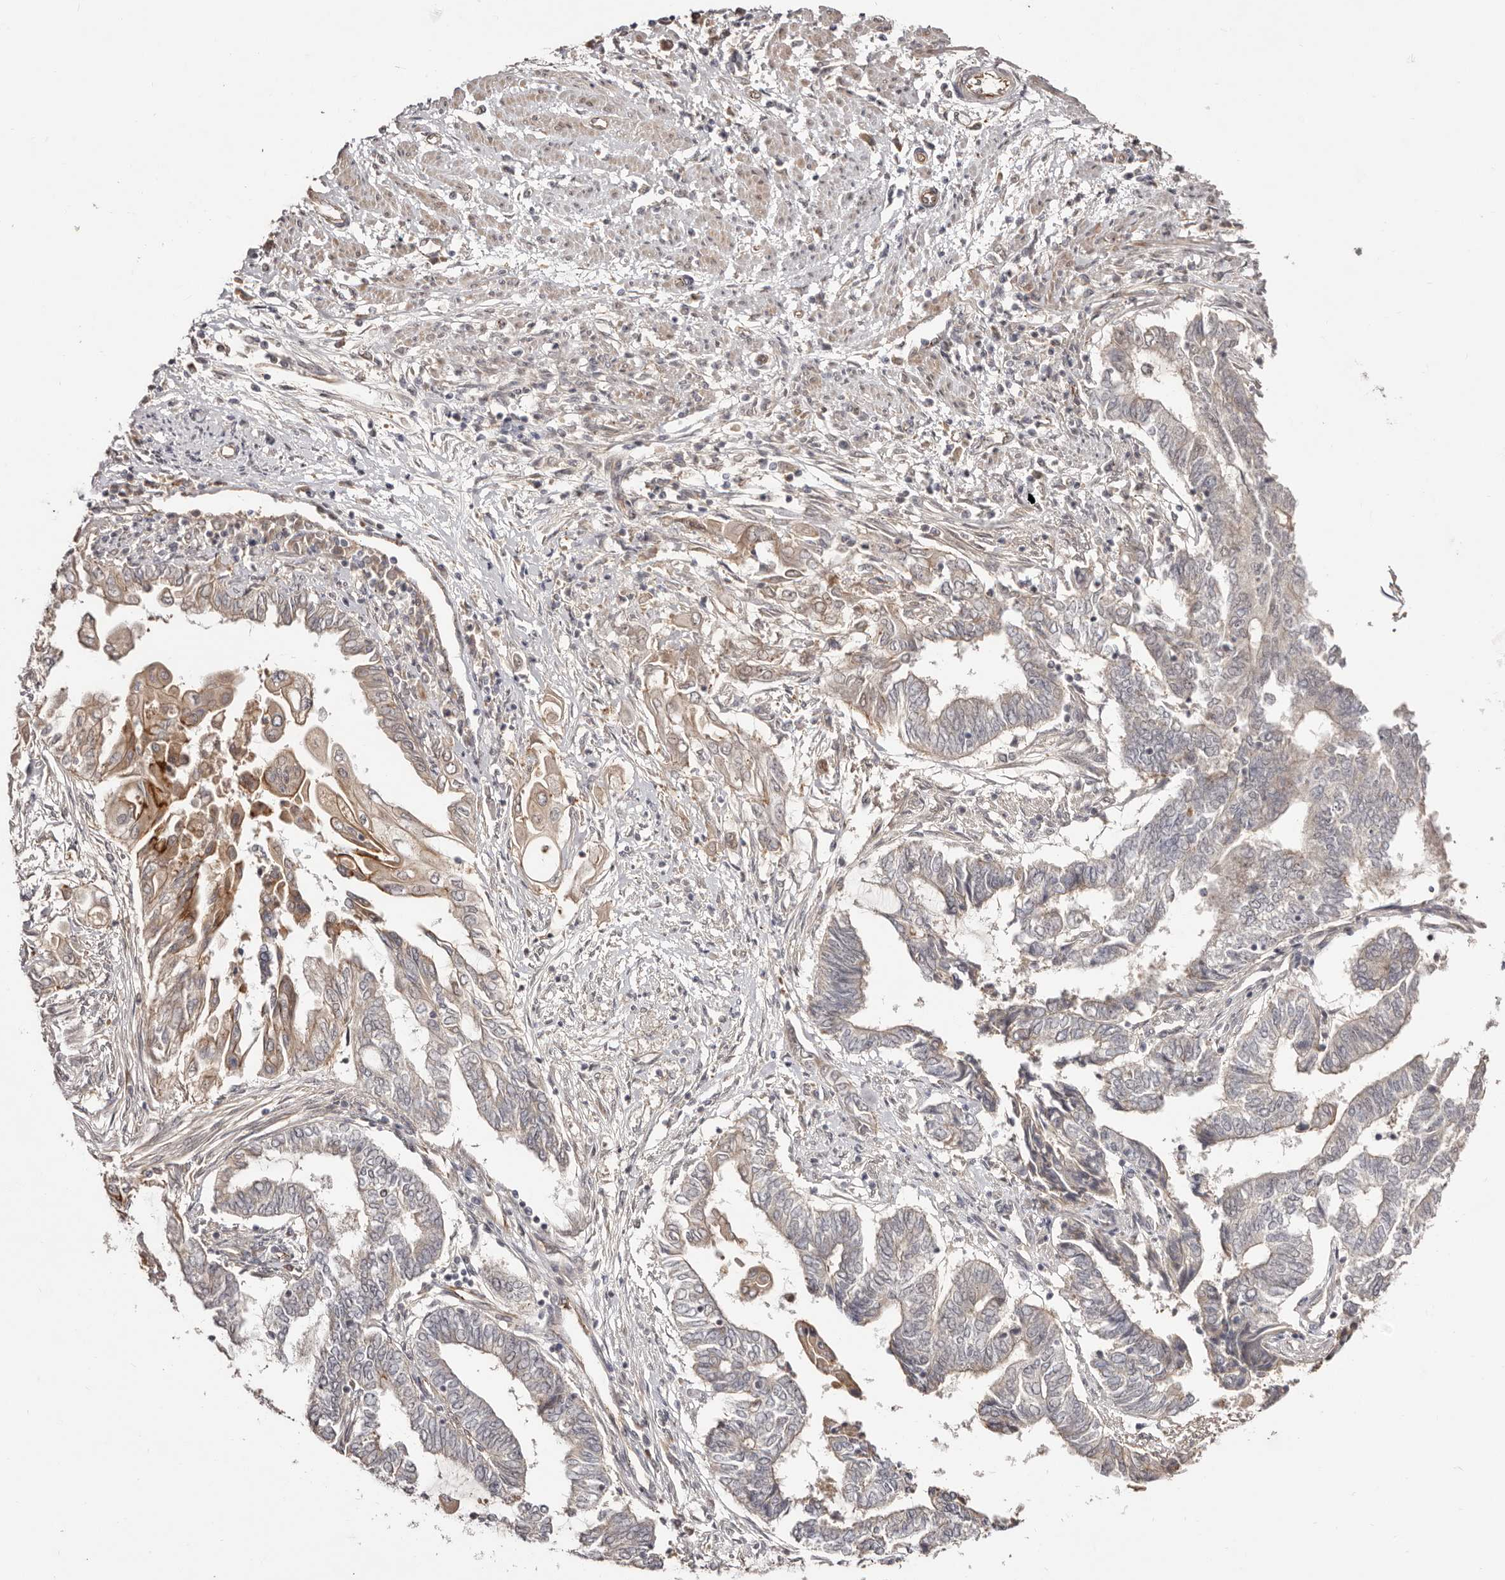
{"staining": {"intensity": "negative", "quantity": "none", "location": "none"}, "tissue": "endometrial cancer", "cell_type": "Tumor cells", "image_type": "cancer", "snomed": [{"axis": "morphology", "description": "Adenocarcinoma, NOS"}, {"axis": "topography", "description": "Uterus"}, {"axis": "topography", "description": "Endometrium"}], "caption": "Human endometrial cancer stained for a protein using IHC shows no staining in tumor cells.", "gene": "EGR3", "patient": {"sex": "female", "age": 70}}